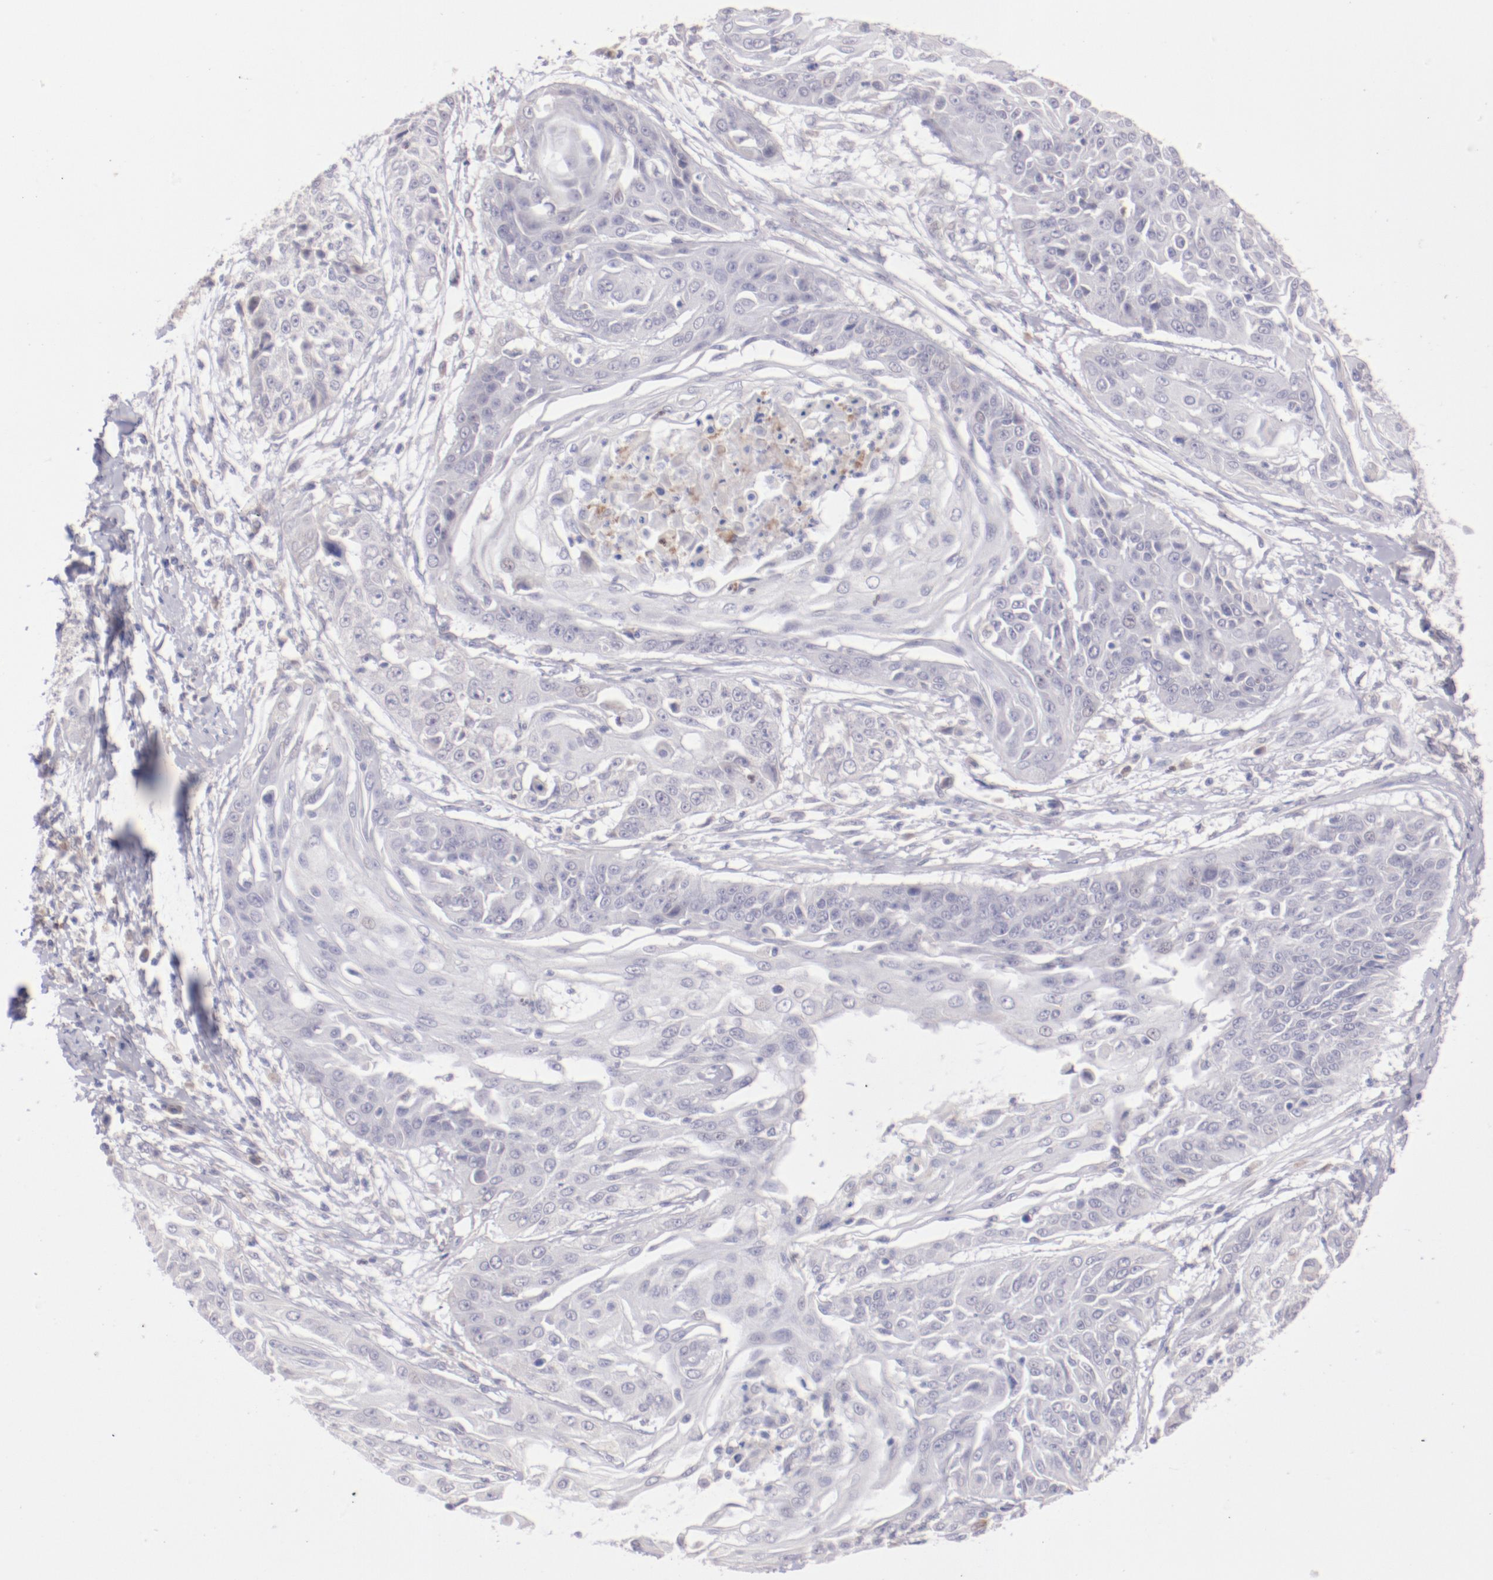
{"staining": {"intensity": "negative", "quantity": "none", "location": "none"}, "tissue": "cervical cancer", "cell_type": "Tumor cells", "image_type": "cancer", "snomed": [{"axis": "morphology", "description": "Squamous cell carcinoma, NOS"}, {"axis": "topography", "description": "Cervix"}], "caption": "Immunohistochemistry of human cervical cancer (squamous cell carcinoma) exhibits no staining in tumor cells.", "gene": "TRAF3", "patient": {"sex": "female", "age": 64}}